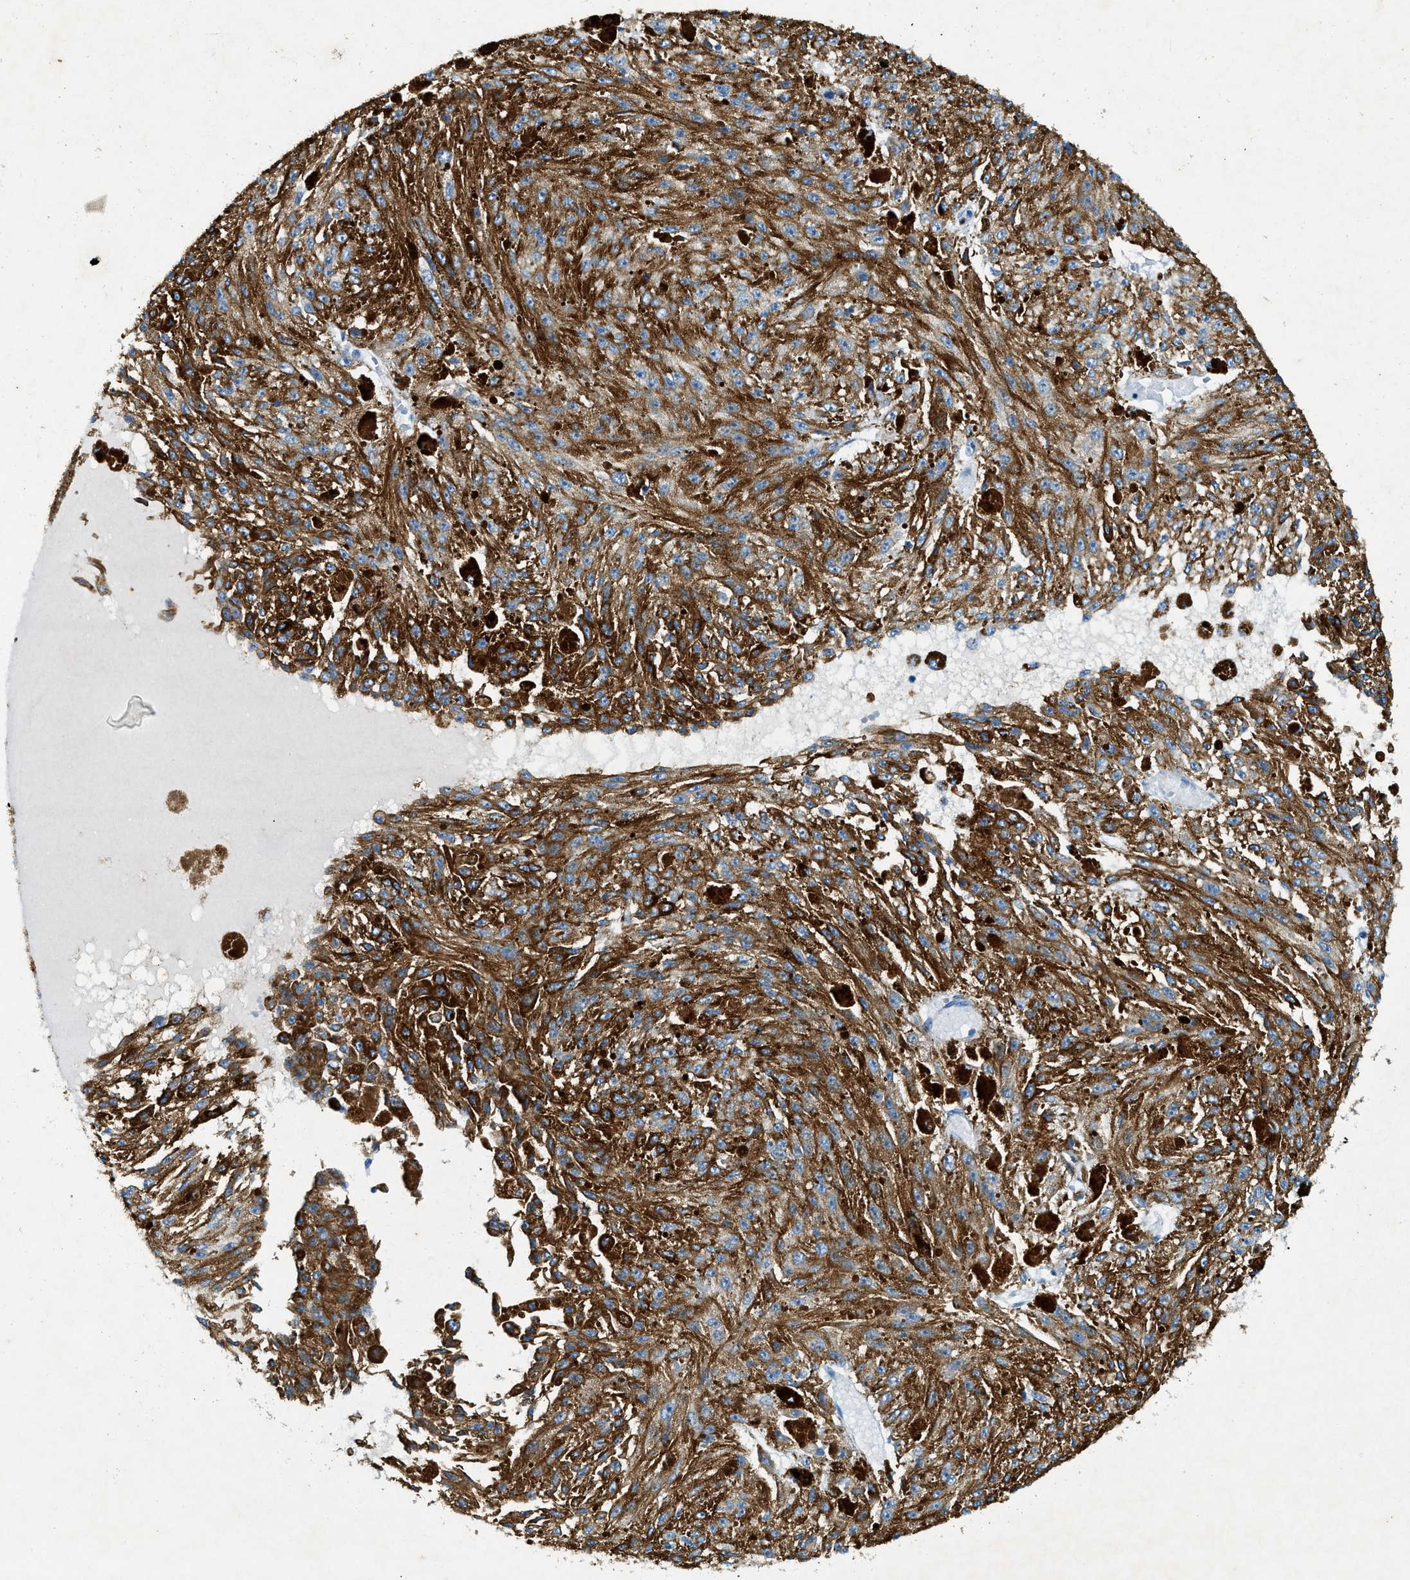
{"staining": {"intensity": "negative", "quantity": "none", "location": "none"}, "tissue": "melanoma", "cell_type": "Tumor cells", "image_type": "cancer", "snomed": [{"axis": "morphology", "description": "Malignant melanoma, NOS"}, {"axis": "topography", "description": "Other"}], "caption": "Immunohistochemical staining of malignant melanoma shows no significant positivity in tumor cells.", "gene": "ZDHHC13", "patient": {"sex": "male", "age": 79}}